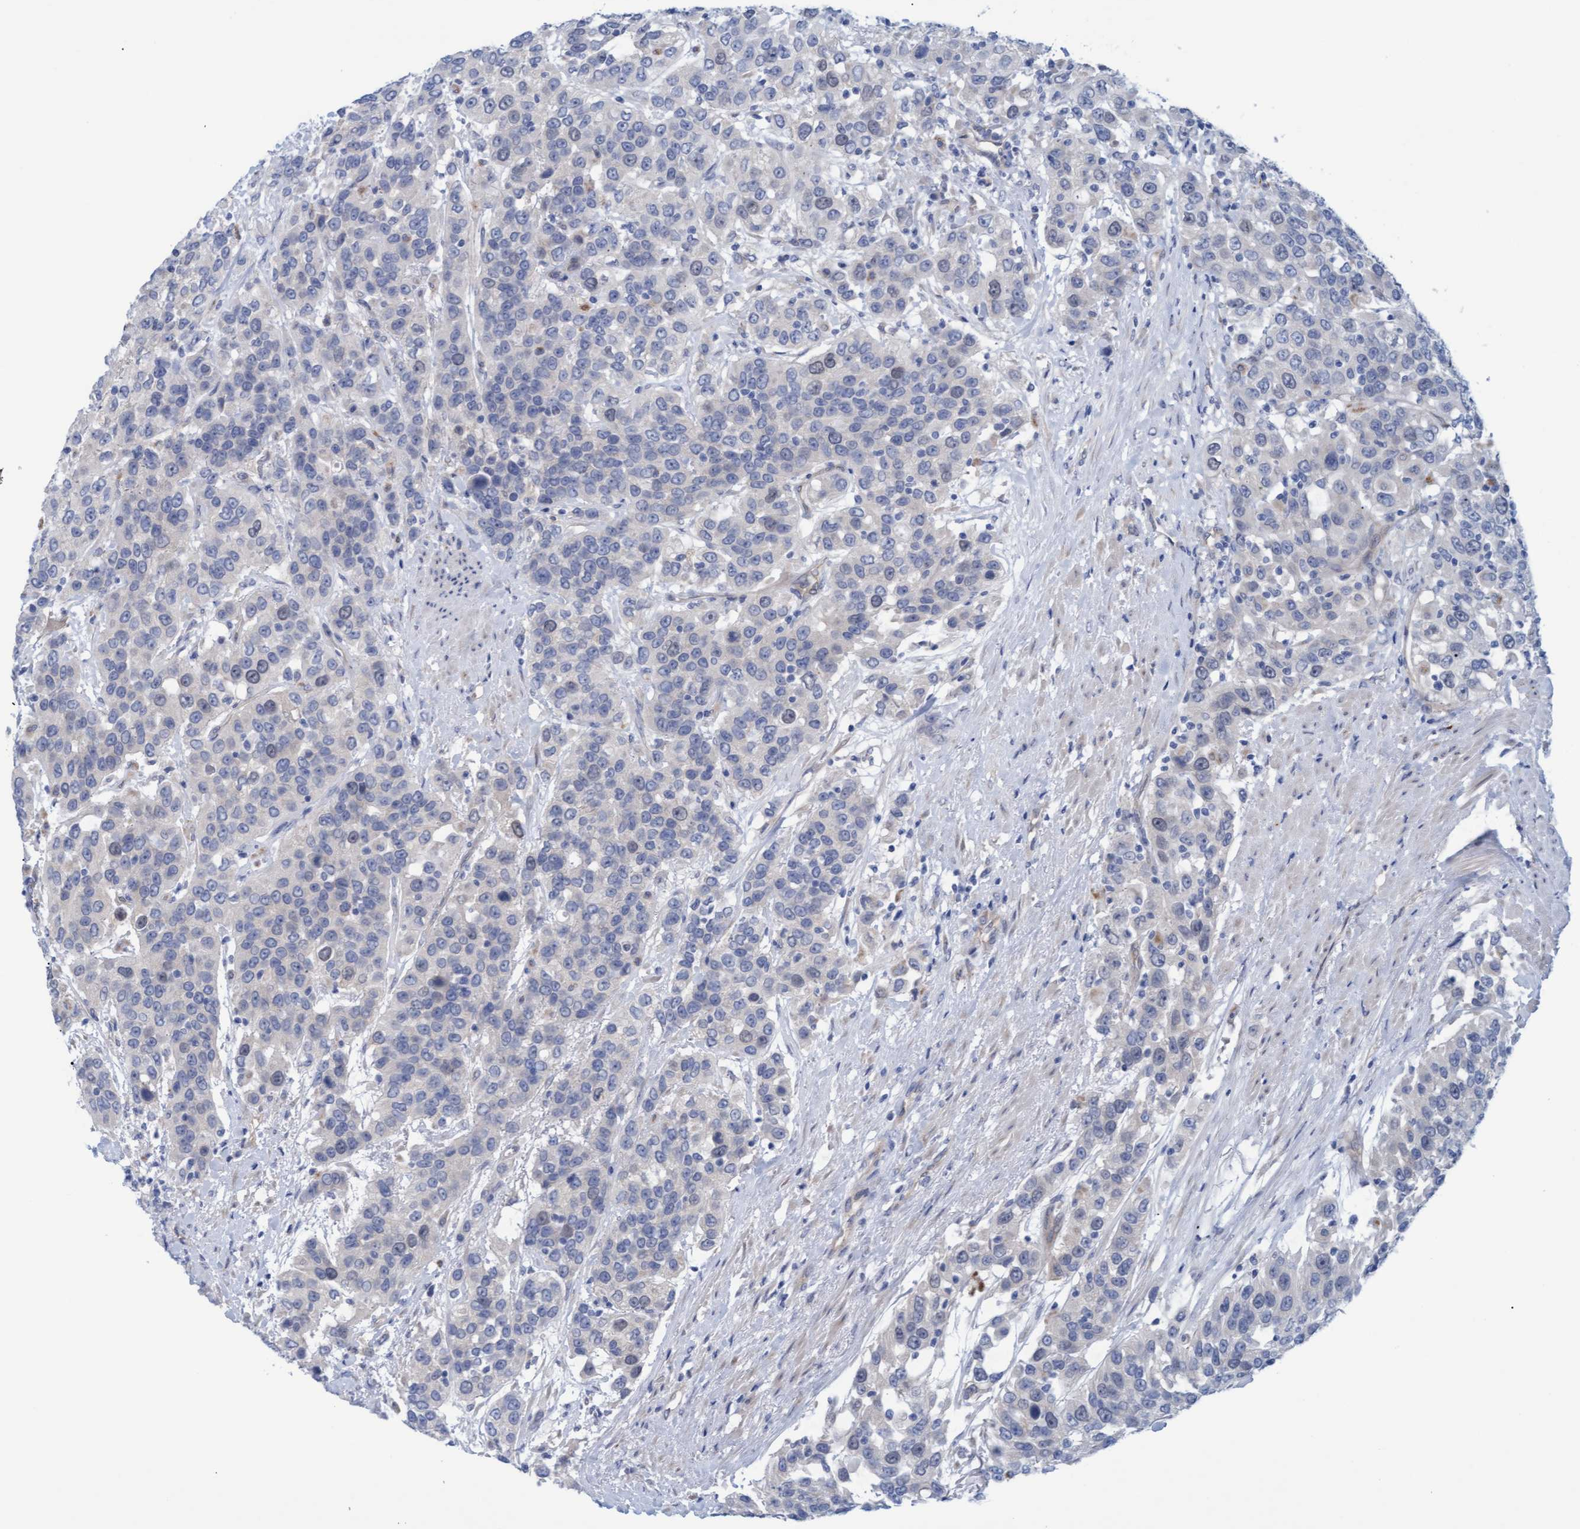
{"staining": {"intensity": "negative", "quantity": "none", "location": "none"}, "tissue": "urothelial cancer", "cell_type": "Tumor cells", "image_type": "cancer", "snomed": [{"axis": "morphology", "description": "Urothelial carcinoma, High grade"}, {"axis": "topography", "description": "Urinary bladder"}], "caption": "Protein analysis of urothelial carcinoma (high-grade) demonstrates no significant expression in tumor cells.", "gene": "STXBP1", "patient": {"sex": "female", "age": 80}}